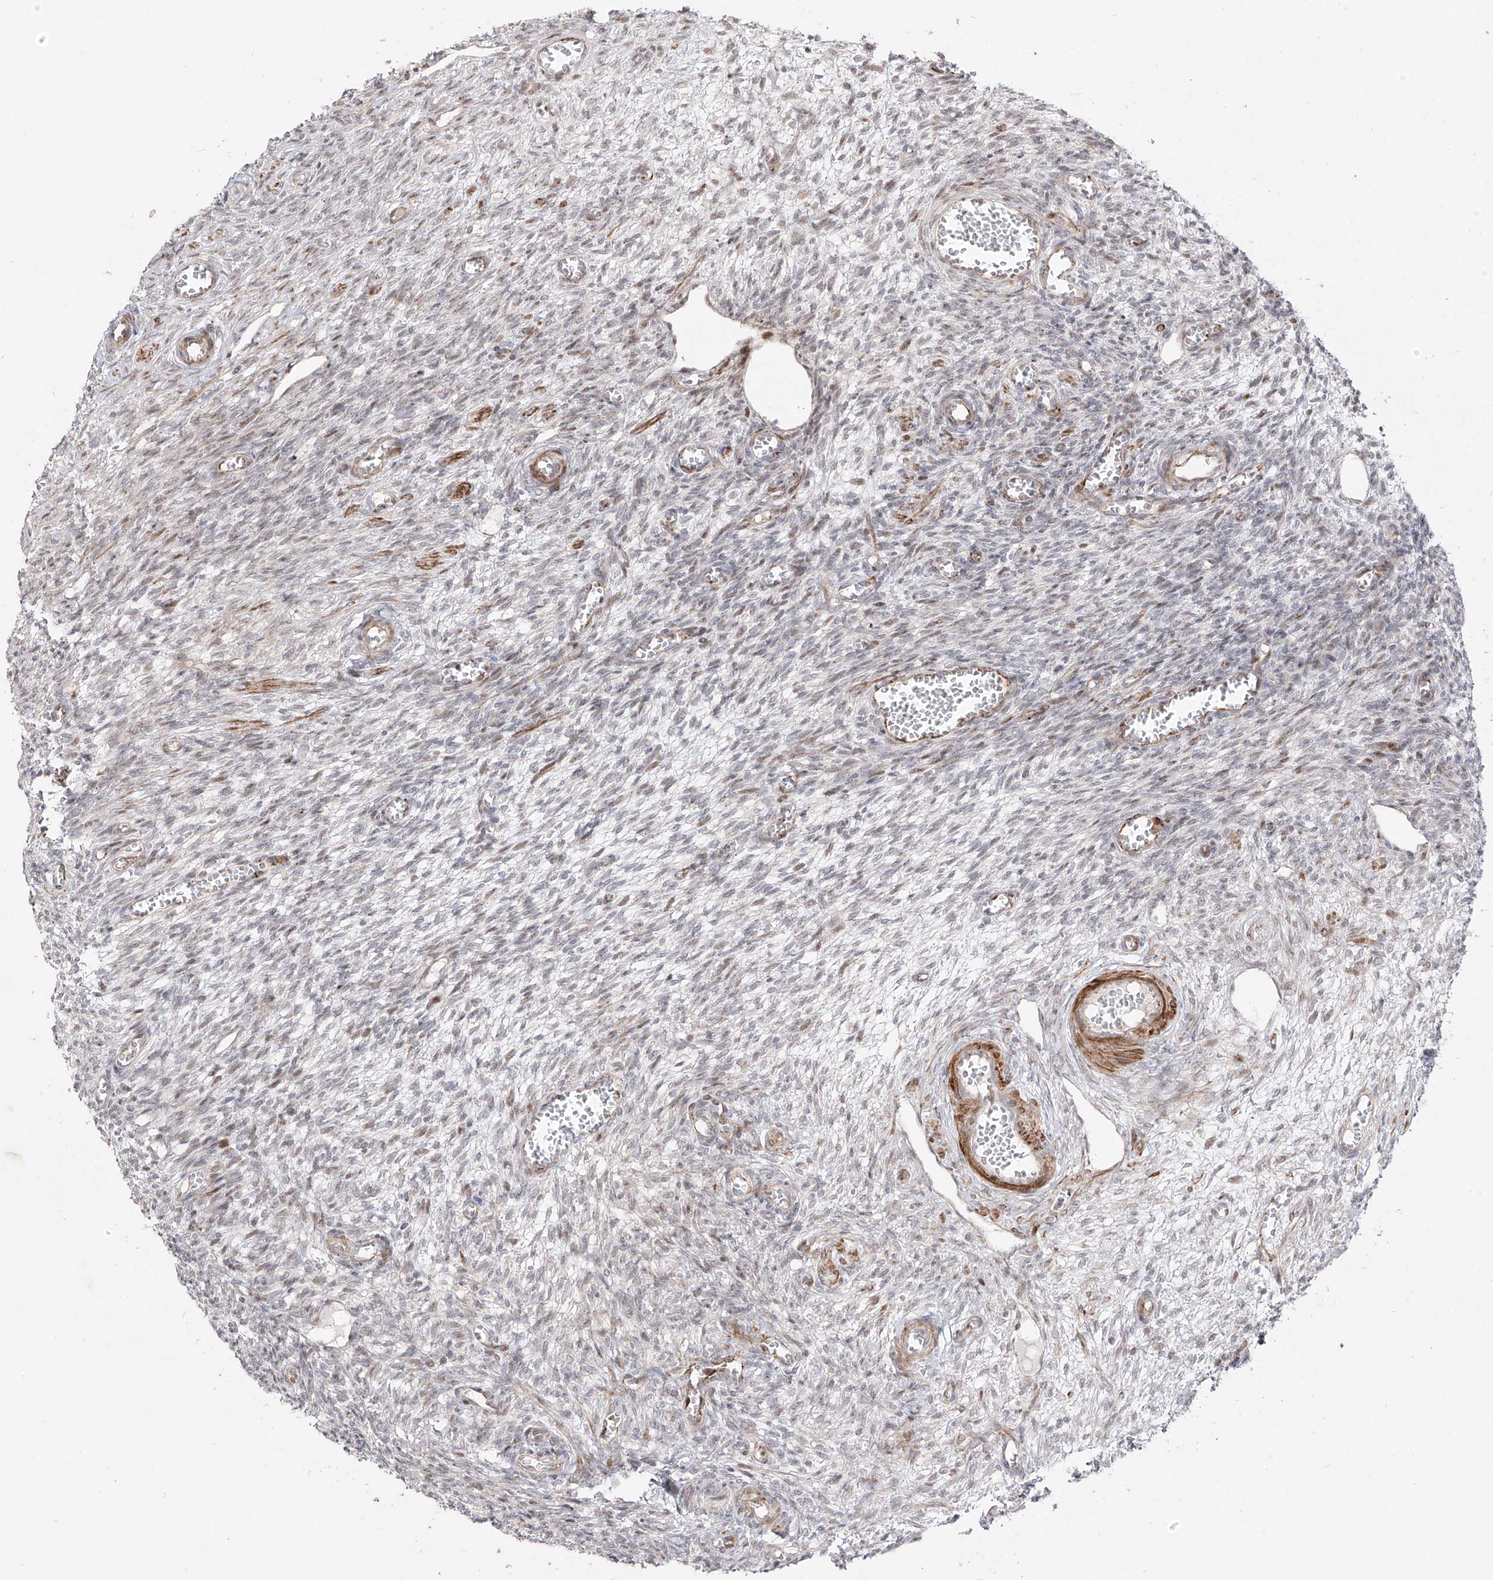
{"staining": {"intensity": "weak", "quantity": "<25%", "location": "cytoplasmic/membranous"}, "tissue": "ovary", "cell_type": "Ovarian stroma cells", "image_type": "normal", "snomed": [{"axis": "morphology", "description": "Normal tissue, NOS"}, {"axis": "topography", "description": "Ovary"}], "caption": "Histopathology image shows no significant protein staining in ovarian stroma cells of normal ovary. Nuclei are stained in blue.", "gene": "ZNF180", "patient": {"sex": "female", "age": 27}}